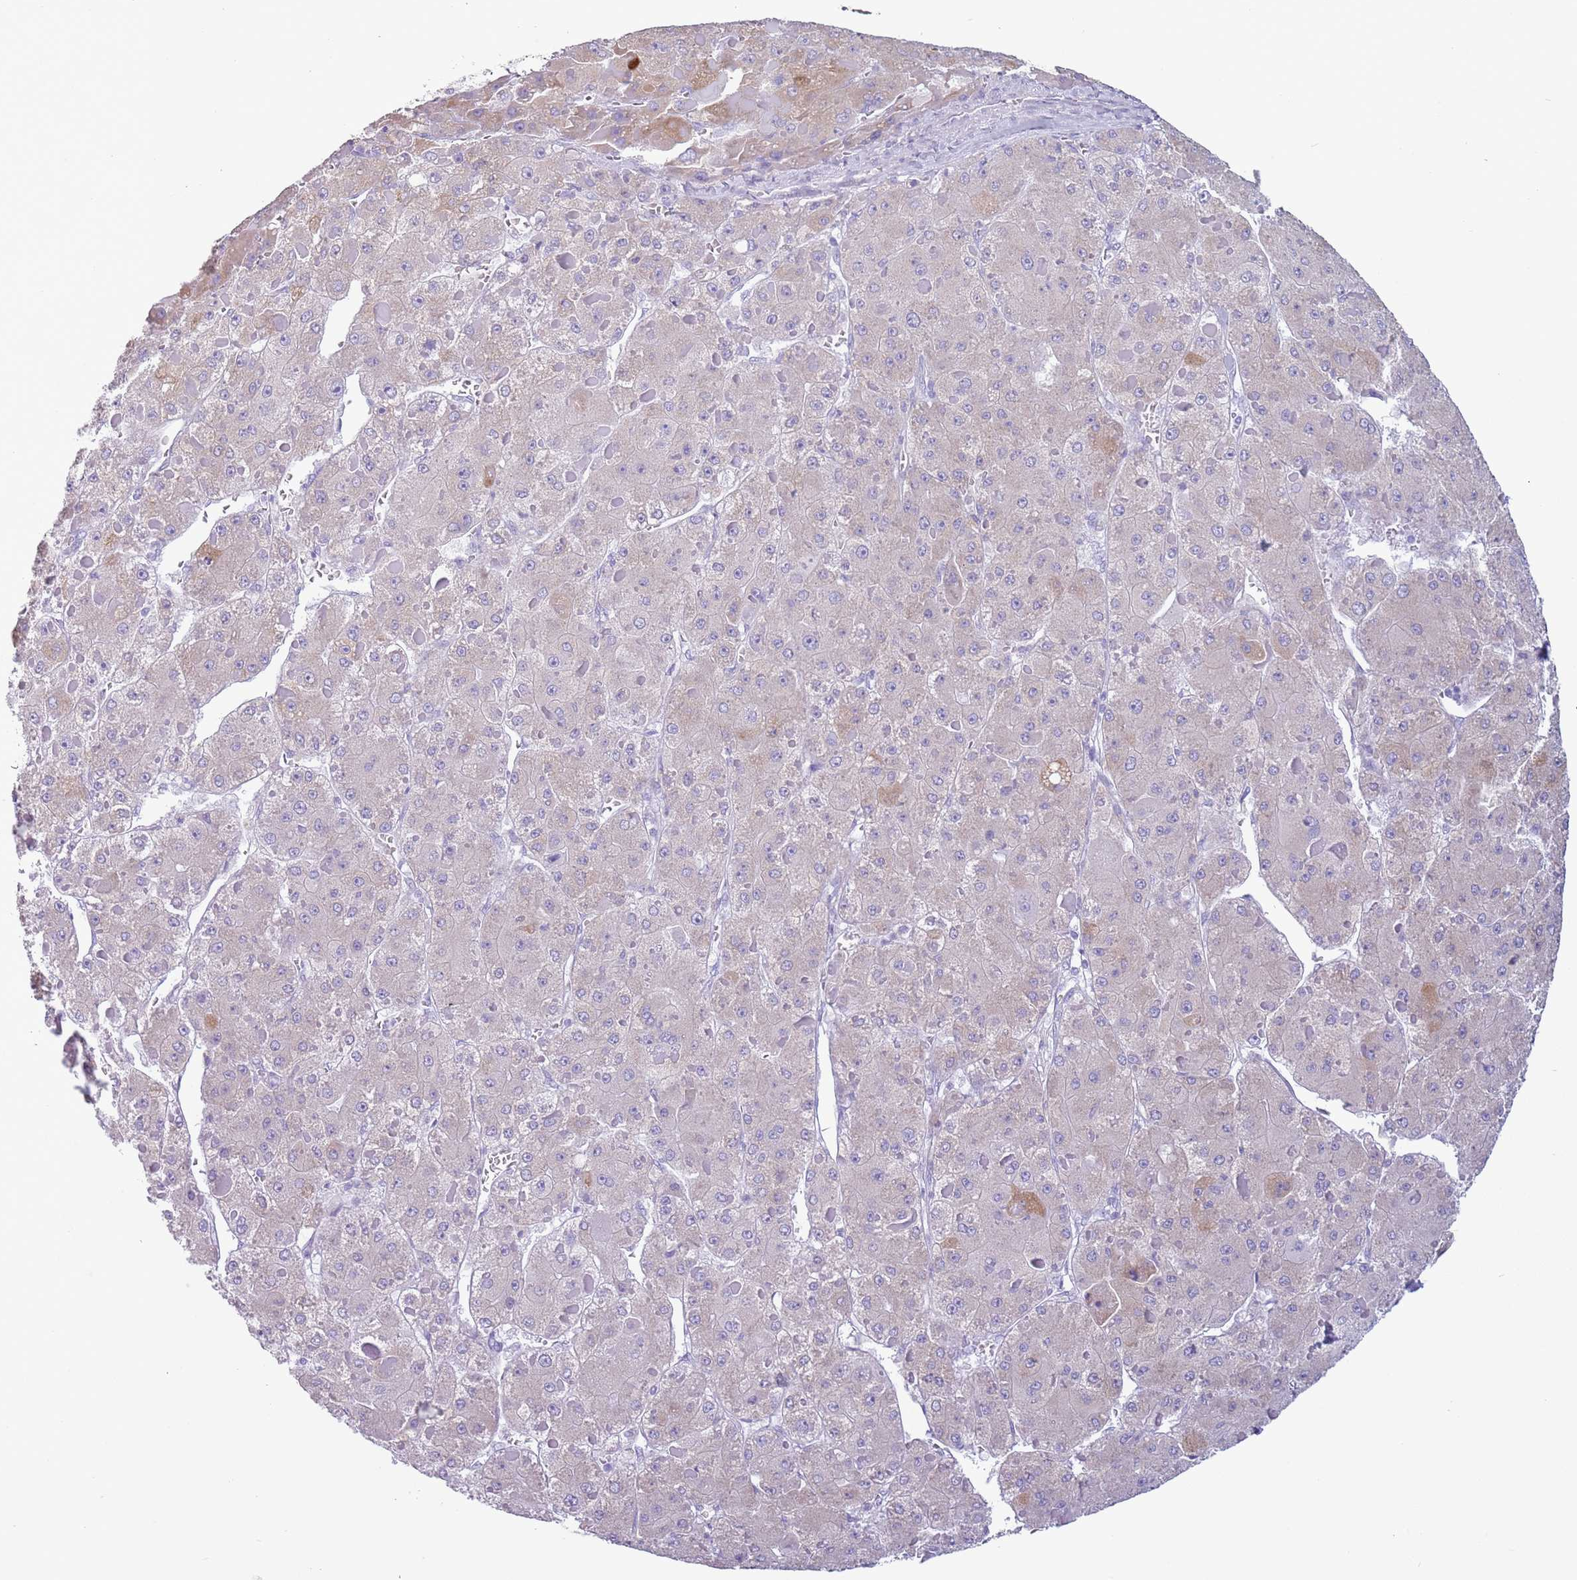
{"staining": {"intensity": "weak", "quantity": "<25%", "location": "cytoplasmic/membranous"}, "tissue": "liver cancer", "cell_type": "Tumor cells", "image_type": "cancer", "snomed": [{"axis": "morphology", "description": "Carcinoma, Hepatocellular, NOS"}, {"axis": "topography", "description": "Liver"}], "caption": "This is an IHC histopathology image of hepatocellular carcinoma (liver). There is no staining in tumor cells.", "gene": "HYOU1", "patient": {"sex": "female", "age": 73}}